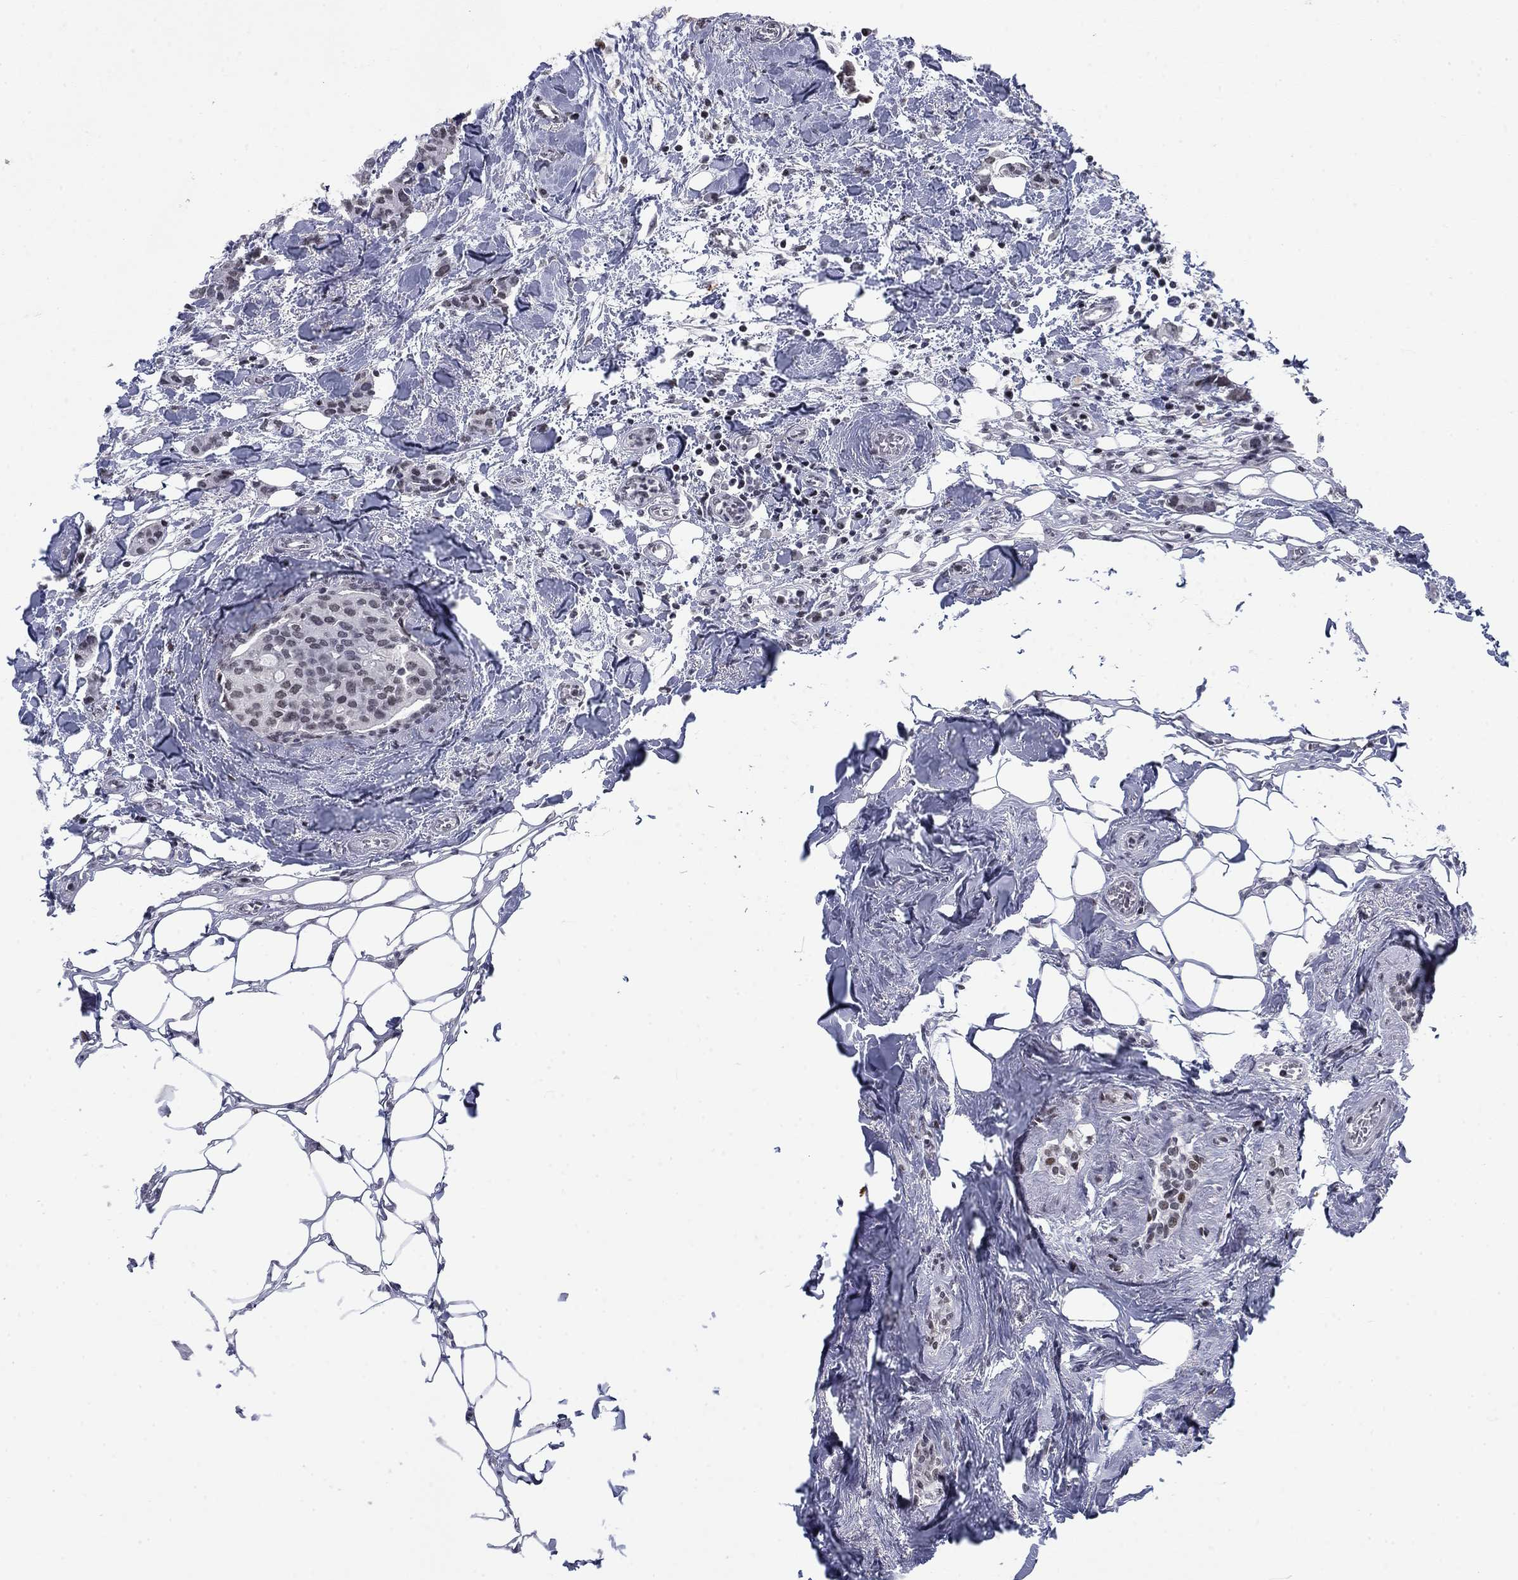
{"staining": {"intensity": "negative", "quantity": "none", "location": "none"}, "tissue": "breast cancer", "cell_type": "Tumor cells", "image_type": "cancer", "snomed": [{"axis": "morphology", "description": "Duct carcinoma"}, {"axis": "topography", "description": "Breast"}], "caption": "High magnification brightfield microscopy of breast cancer (intraductal carcinoma) stained with DAB (3,3'-diaminobenzidine) (brown) and counterstained with hematoxylin (blue): tumor cells show no significant expression.", "gene": "NPAS3", "patient": {"sex": "female", "age": 83}}